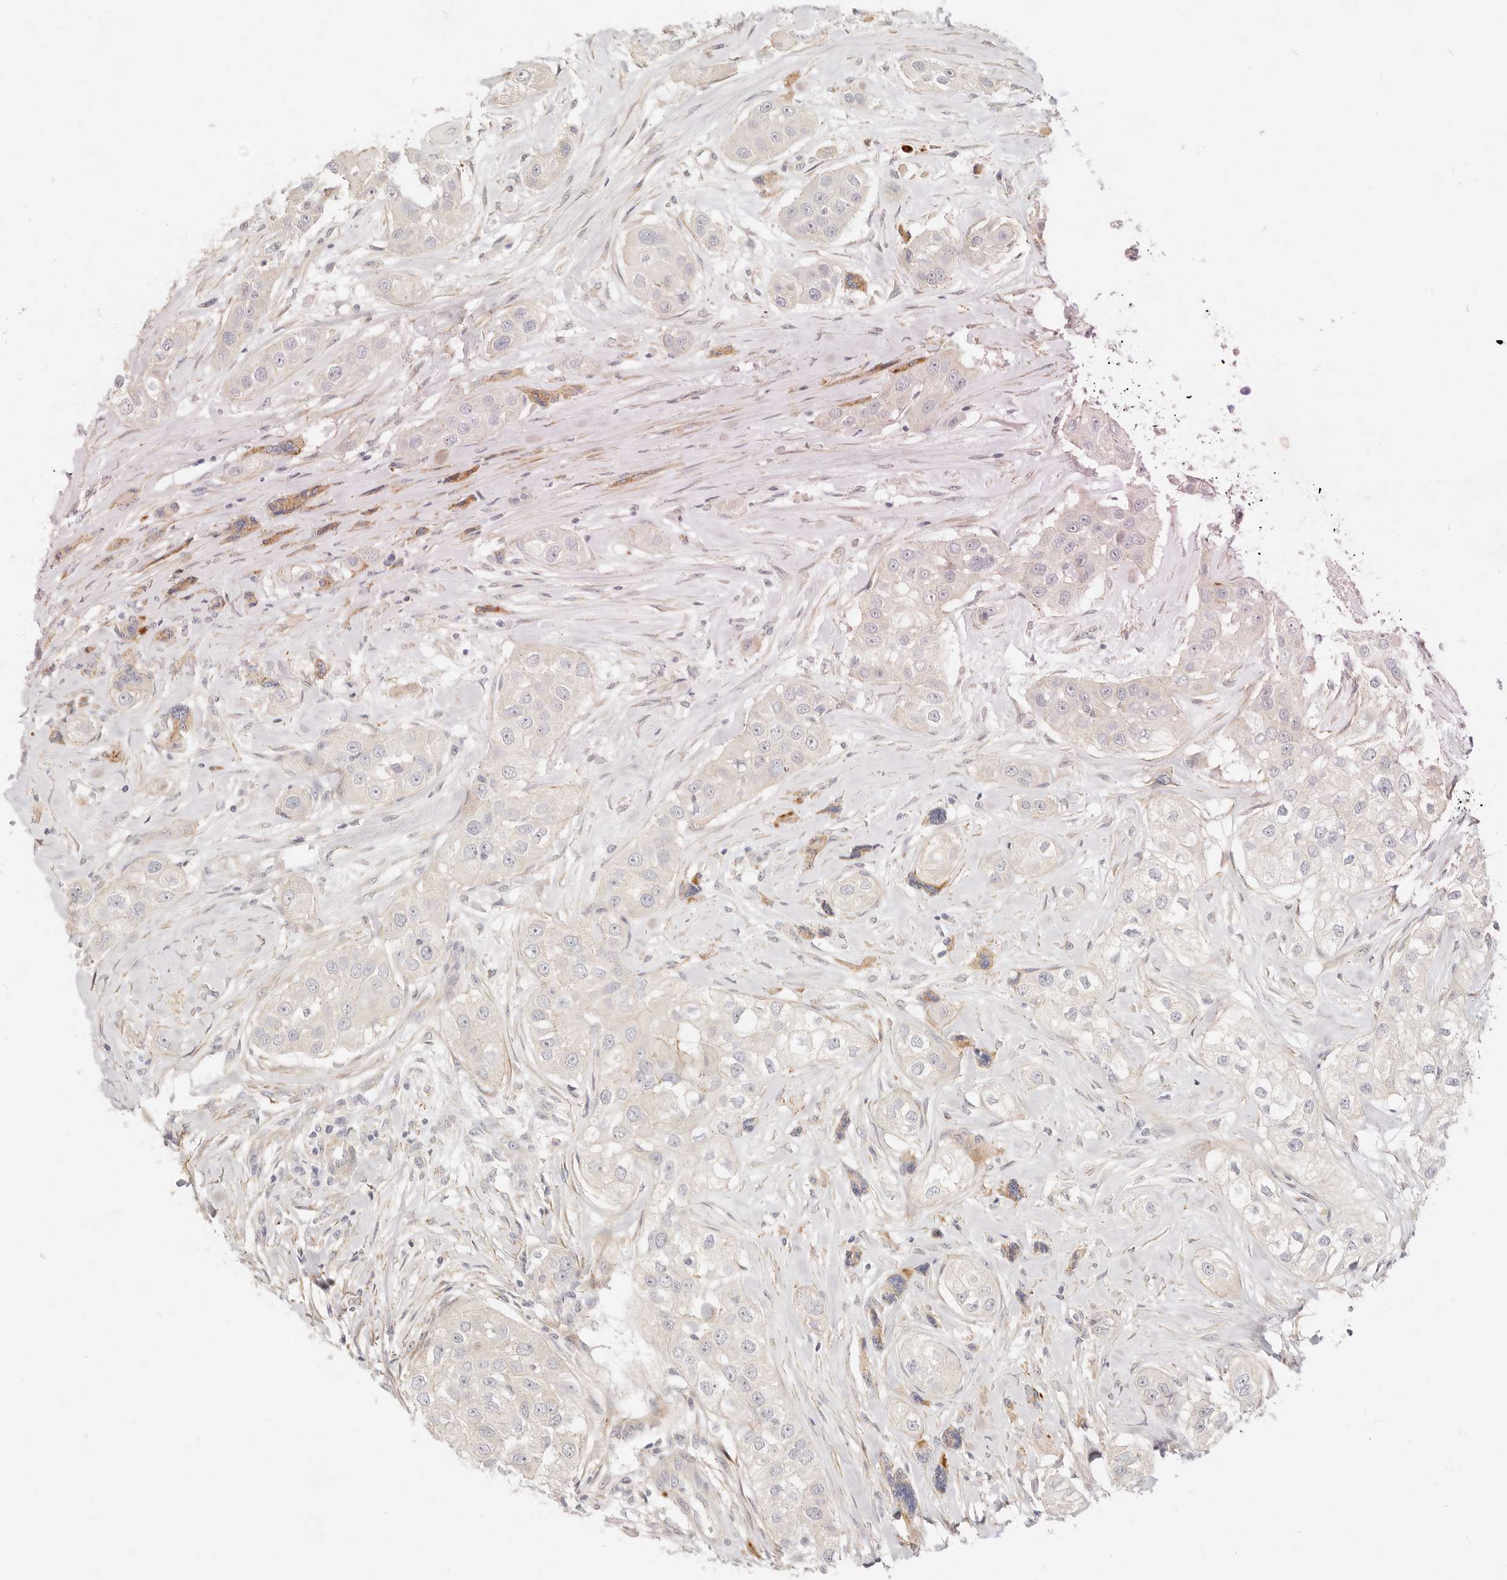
{"staining": {"intensity": "negative", "quantity": "none", "location": "none"}, "tissue": "head and neck cancer", "cell_type": "Tumor cells", "image_type": "cancer", "snomed": [{"axis": "morphology", "description": "Normal tissue, NOS"}, {"axis": "morphology", "description": "Squamous cell carcinoma, NOS"}, {"axis": "topography", "description": "Skeletal muscle"}, {"axis": "topography", "description": "Head-Neck"}], "caption": "Immunohistochemistry micrograph of neoplastic tissue: human head and neck cancer stained with DAB (3,3'-diaminobenzidine) demonstrates no significant protein positivity in tumor cells. (DAB IHC visualized using brightfield microscopy, high magnification).", "gene": "UBXN10", "patient": {"sex": "male", "age": 51}}